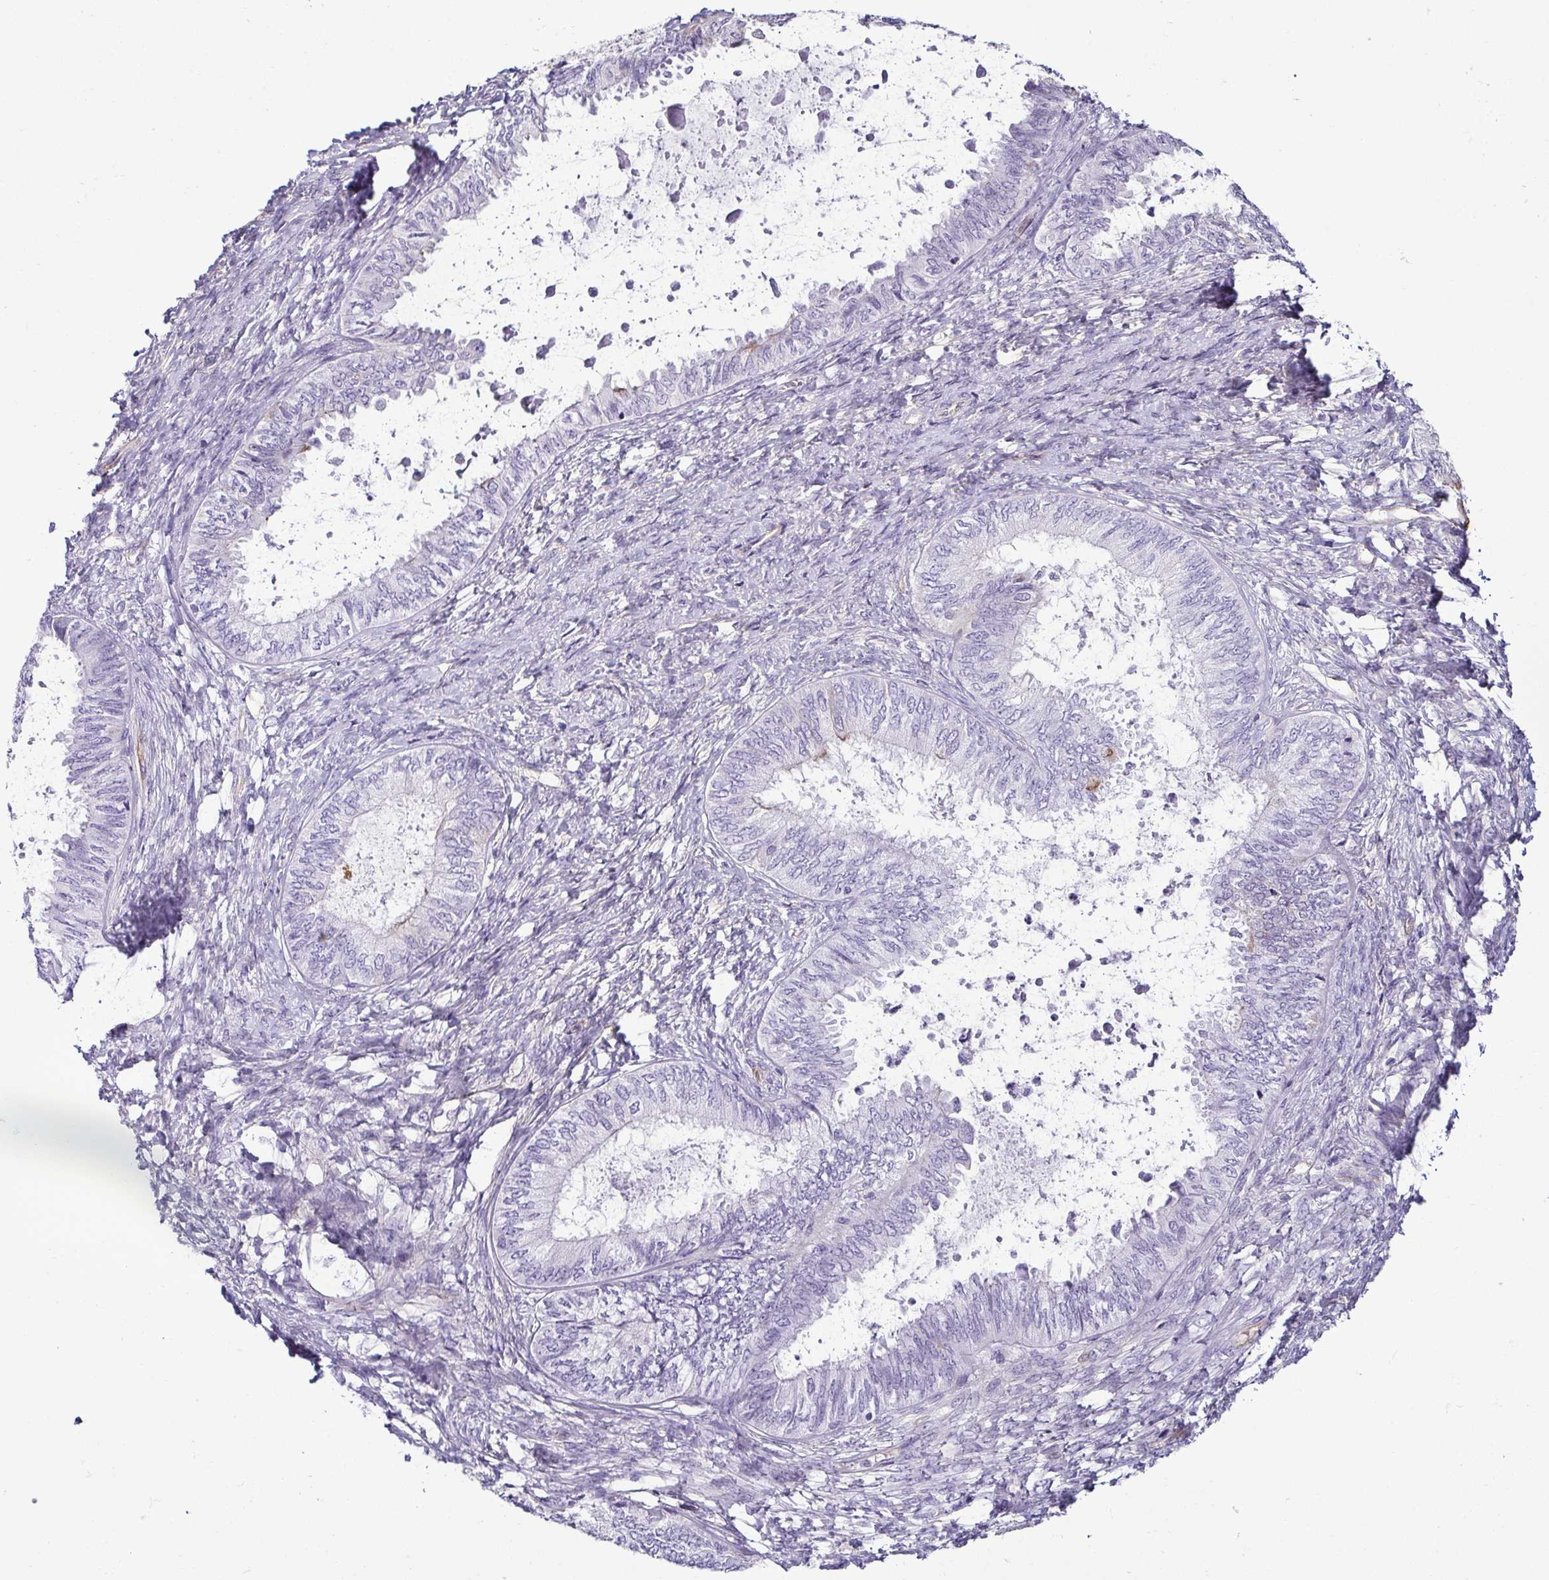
{"staining": {"intensity": "negative", "quantity": "none", "location": "none"}, "tissue": "ovarian cancer", "cell_type": "Tumor cells", "image_type": "cancer", "snomed": [{"axis": "morphology", "description": "Carcinoma, endometroid"}, {"axis": "topography", "description": "Ovary"}], "caption": "An immunohistochemistry image of ovarian endometroid carcinoma is shown. There is no staining in tumor cells of ovarian endometroid carcinoma.", "gene": "CASP14", "patient": {"sex": "female", "age": 70}}